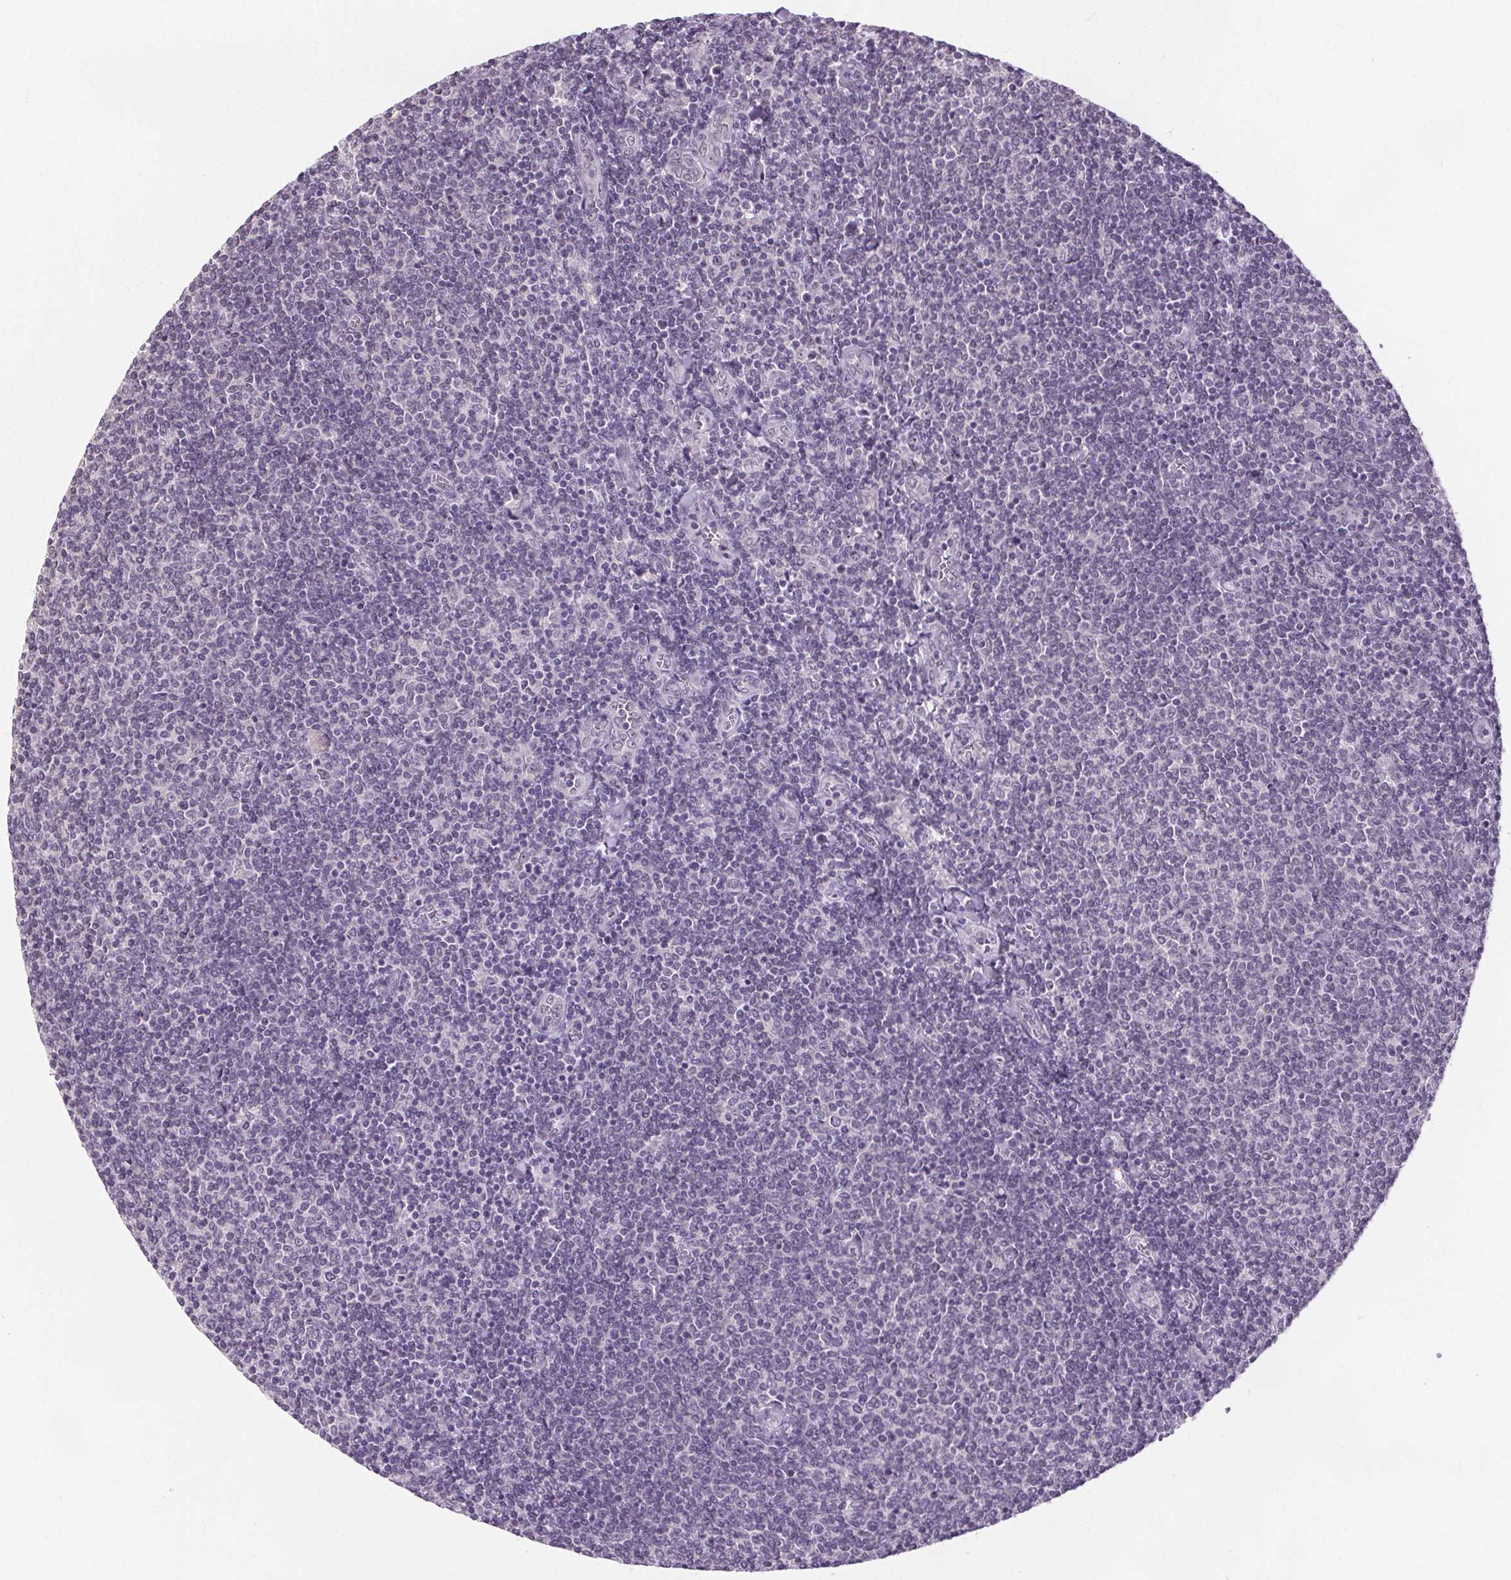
{"staining": {"intensity": "negative", "quantity": "none", "location": "none"}, "tissue": "lymphoma", "cell_type": "Tumor cells", "image_type": "cancer", "snomed": [{"axis": "morphology", "description": "Malignant lymphoma, non-Hodgkin's type, Low grade"}, {"axis": "topography", "description": "Lymph node"}], "caption": "IHC micrograph of neoplastic tissue: human malignant lymphoma, non-Hodgkin's type (low-grade) stained with DAB (3,3'-diaminobenzidine) exhibits no significant protein positivity in tumor cells. (IHC, brightfield microscopy, high magnification).", "gene": "SLC2A9", "patient": {"sex": "male", "age": 52}}